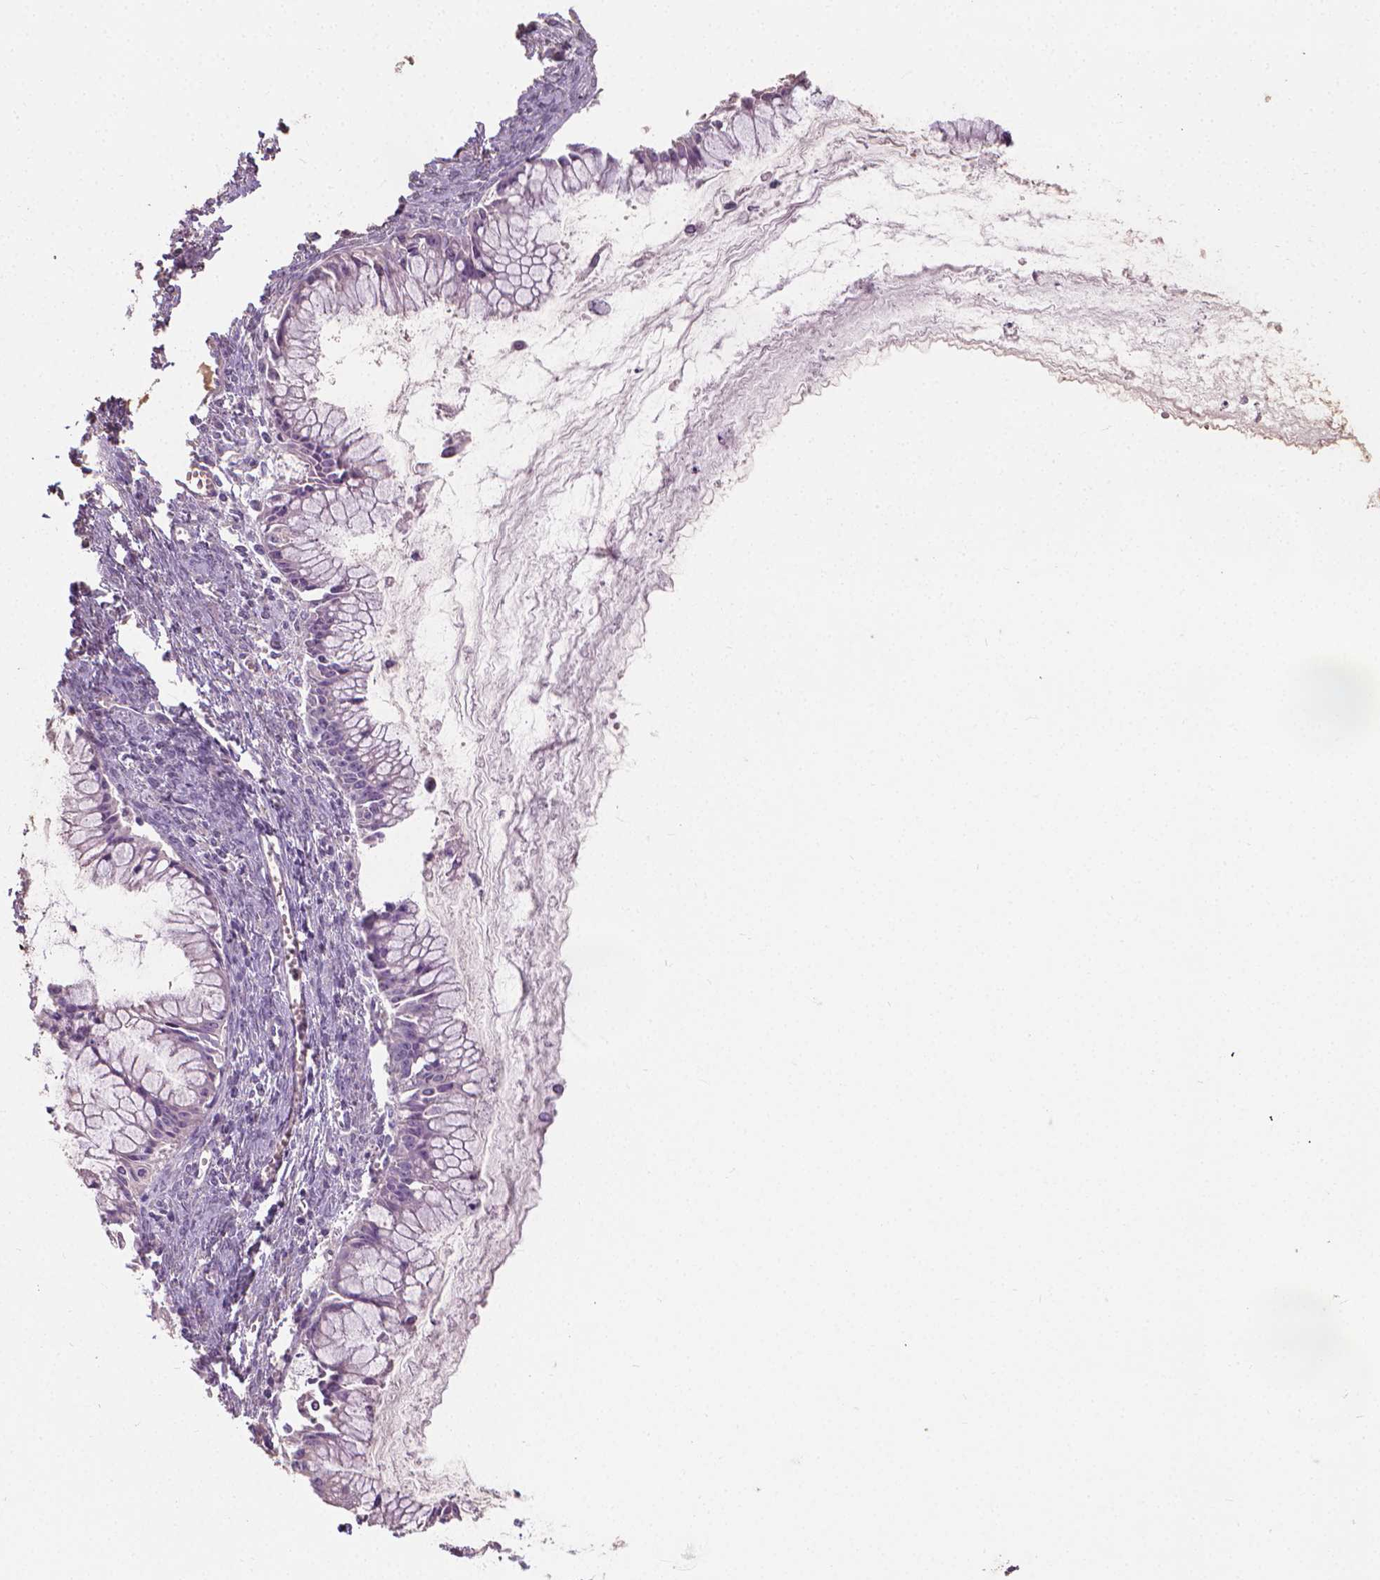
{"staining": {"intensity": "negative", "quantity": "none", "location": "none"}, "tissue": "ovarian cancer", "cell_type": "Tumor cells", "image_type": "cancer", "snomed": [{"axis": "morphology", "description": "Cystadenocarcinoma, mucinous, NOS"}, {"axis": "topography", "description": "Ovary"}], "caption": "Tumor cells are negative for protein expression in human ovarian cancer.", "gene": "CABCOCO1", "patient": {"sex": "female", "age": 41}}